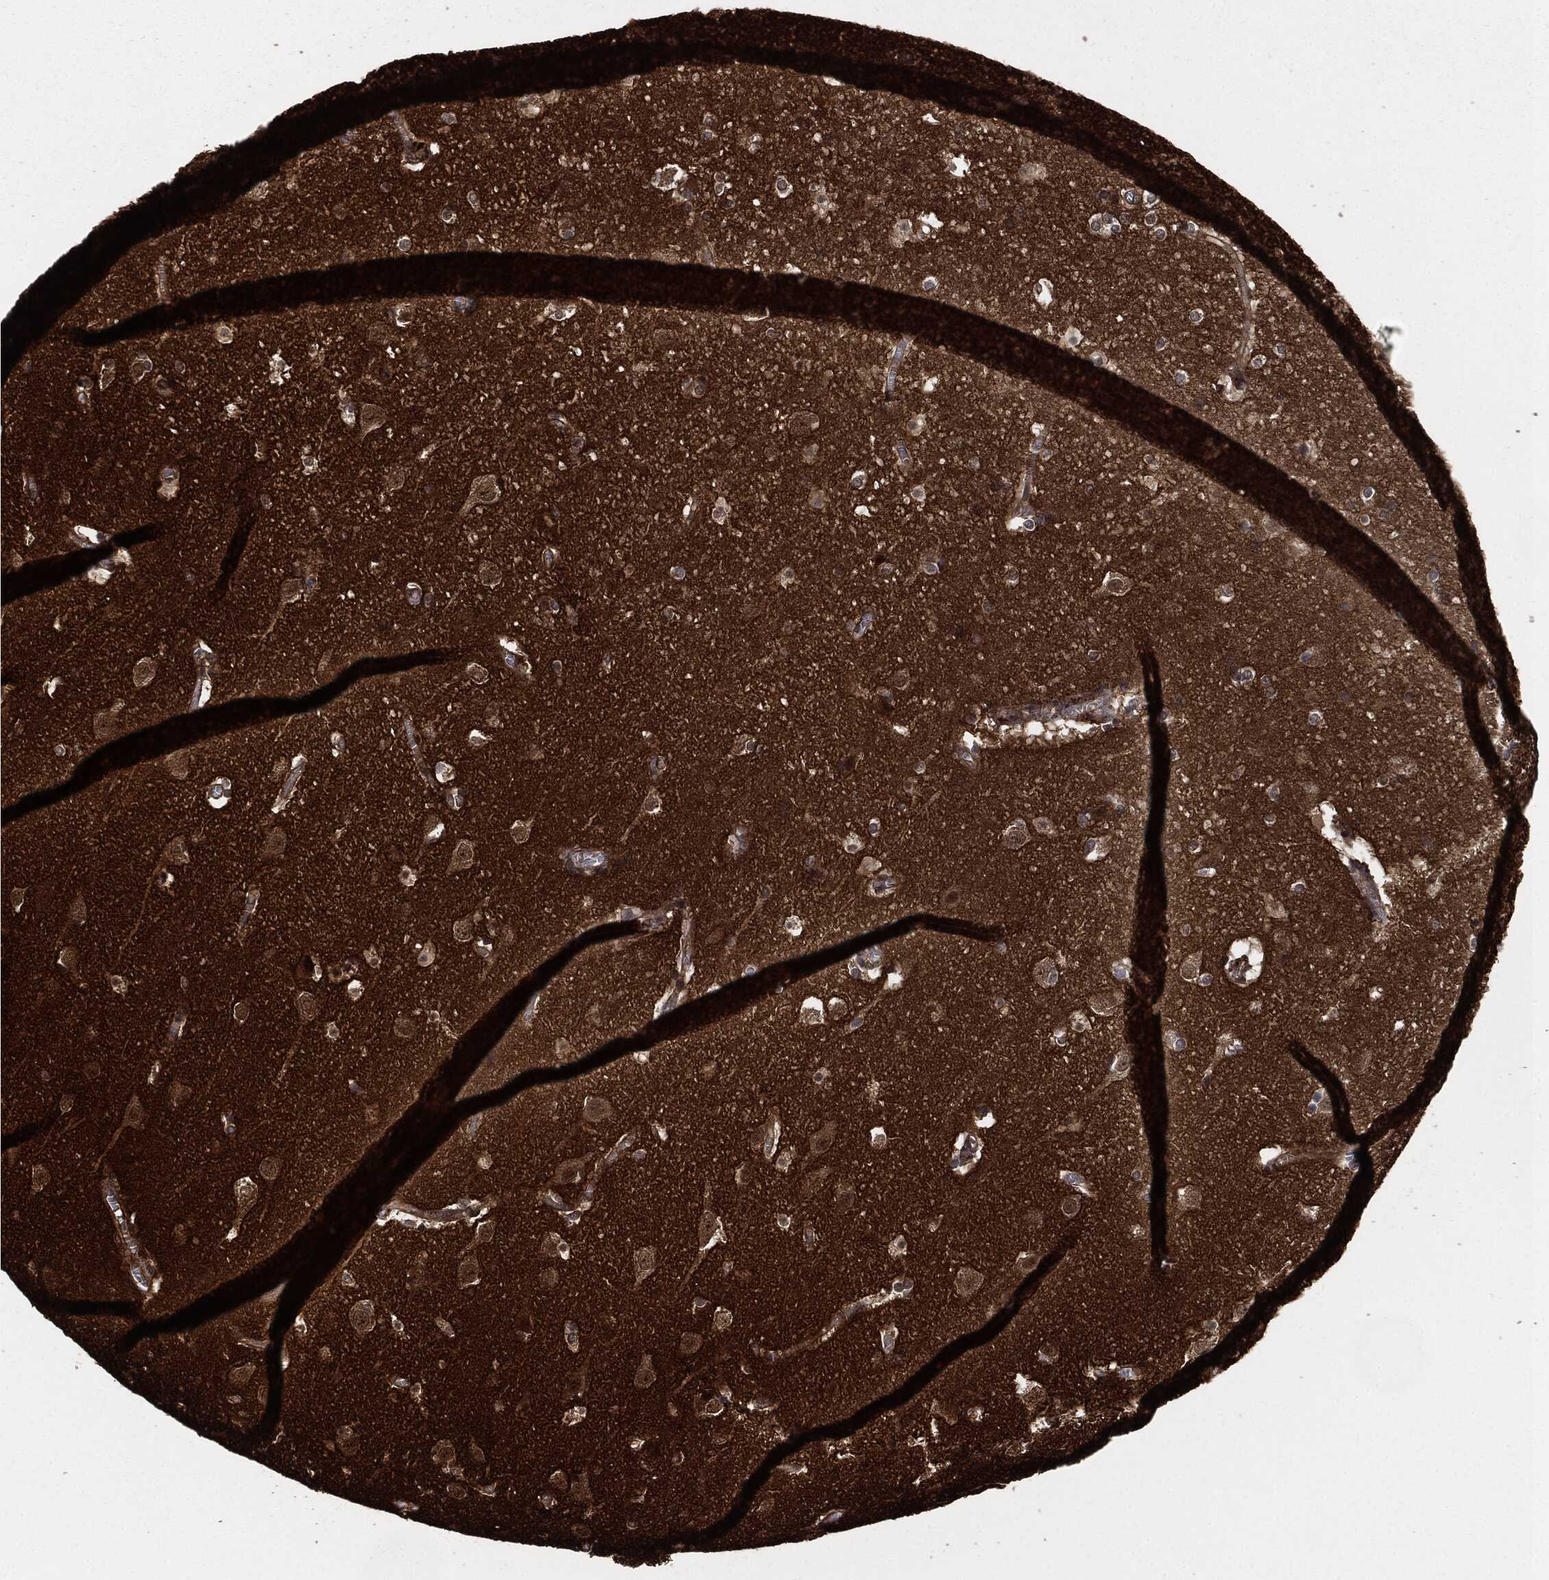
{"staining": {"intensity": "negative", "quantity": "none", "location": "none"}, "tissue": "cerebral cortex", "cell_type": "Endothelial cells", "image_type": "normal", "snomed": [{"axis": "morphology", "description": "Normal tissue, NOS"}, {"axis": "topography", "description": "Cerebral cortex"}], "caption": "DAB (3,3'-diaminobenzidine) immunohistochemical staining of unremarkable cerebral cortex displays no significant positivity in endothelial cells. (Immunohistochemistry, brightfield microscopy, high magnification).", "gene": "HRAS", "patient": {"sex": "male", "age": 59}}